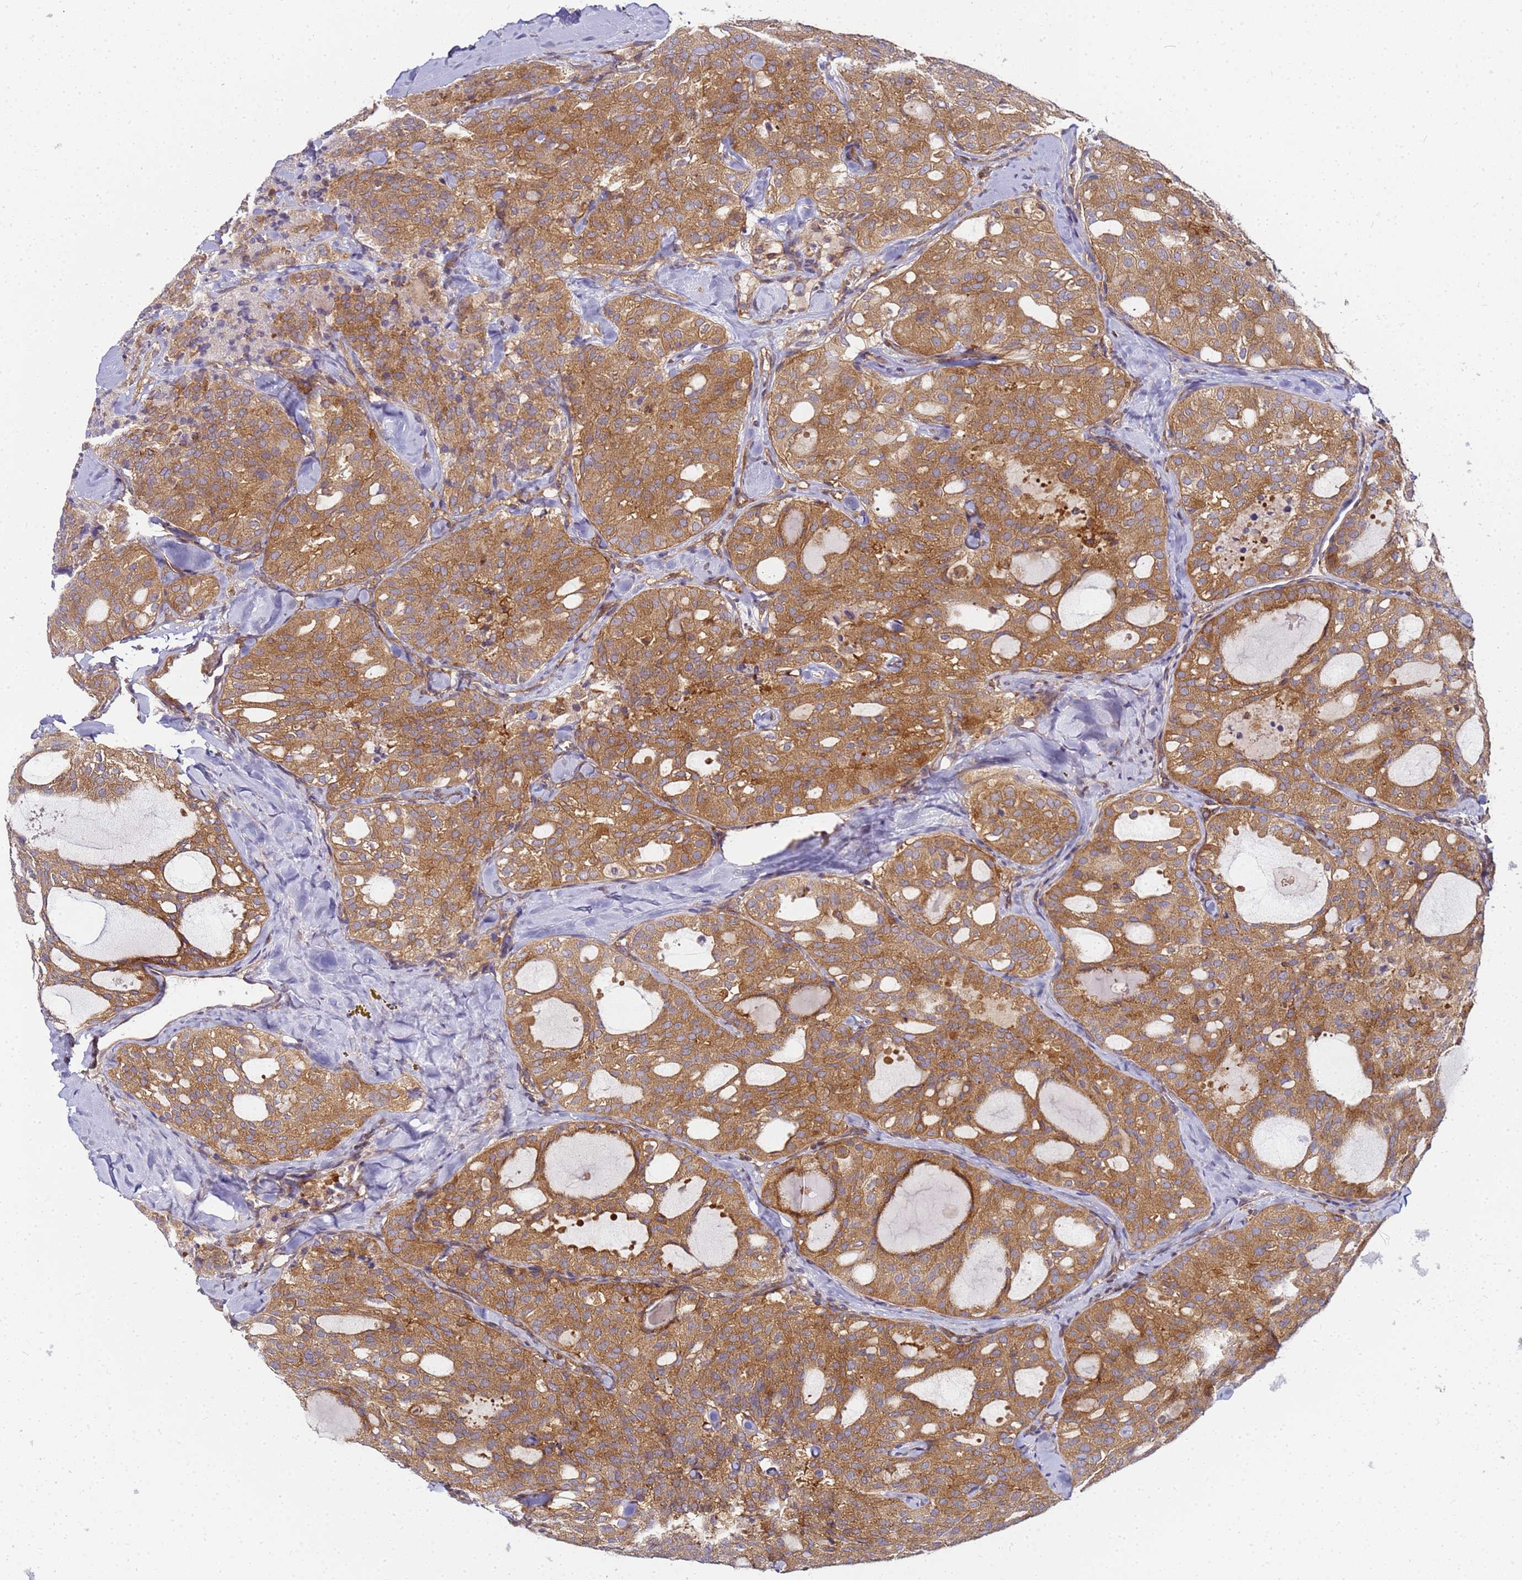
{"staining": {"intensity": "moderate", "quantity": ">75%", "location": "cytoplasmic/membranous"}, "tissue": "thyroid cancer", "cell_type": "Tumor cells", "image_type": "cancer", "snomed": [{"axis": "morphology", "description": "Follicular adenoma carcinoma, NOS"}, {"axis": "topography", "description": "Thyroid gland"}], "caption": "The immunohistochemical stain labels moderate cytoplasmic/membranous expression in tumor cells of follicular adenoma carcinoma (thyroid) tissue. The staining was performed using DAB (3,3'-diaminobenzidine), with brown indicating positive protein expression. Nuclei are stained blue with hematoxylin.", "gene": "CHM", "patient": {"sex": "male", "age": 75}}